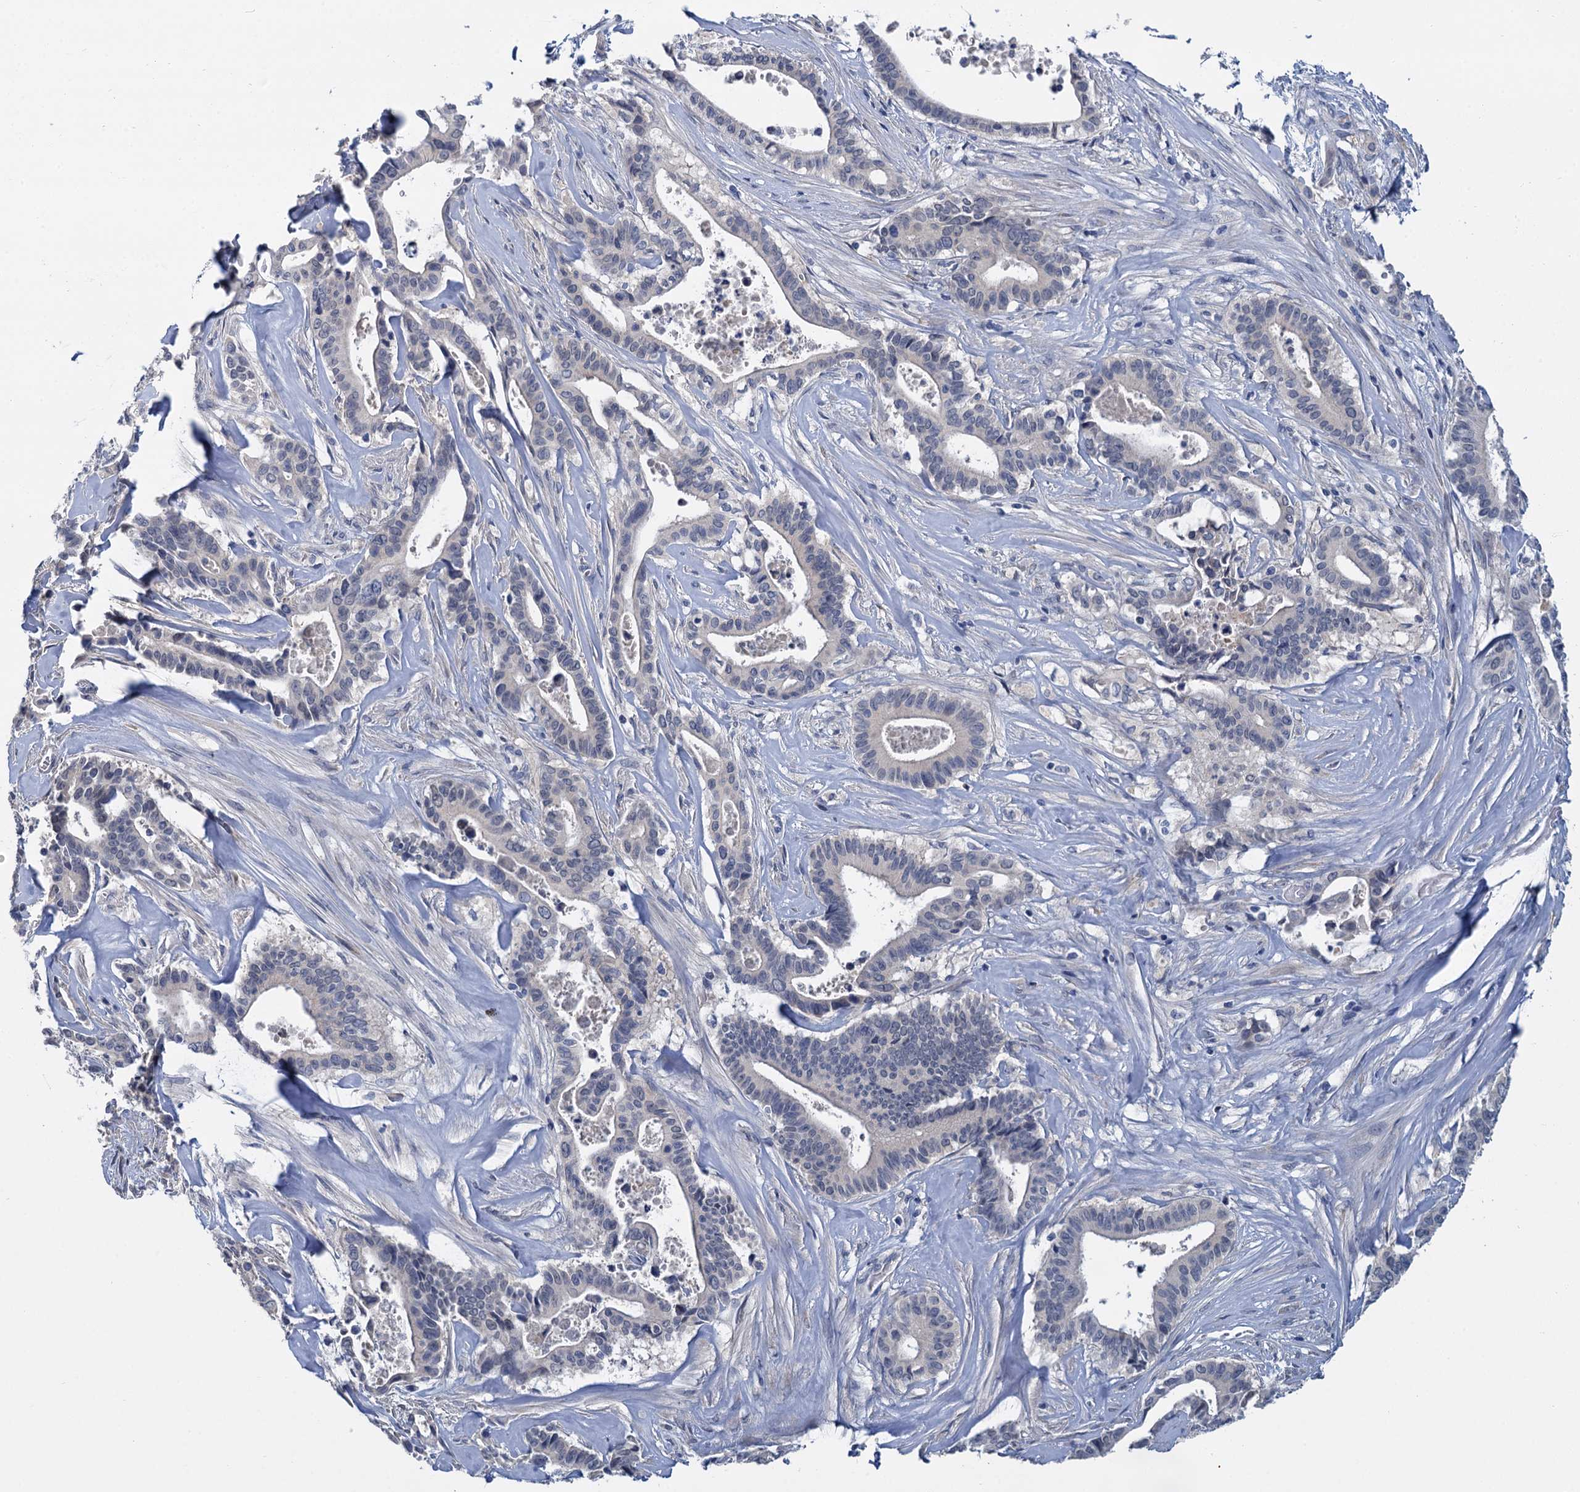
{"staining": {"intensity": "negative", "quantity": "none", "location": "none"}, "tissue": "pancreatic cancer", "cell_type": "Tumor cells", "image_type": "cancer", "snomed": [{"axis": "morphology", "description": "Adenocarcinoma, NOS"}, {"axis": "topography", "description": "Pancreas"}], "caption": "This is an immunohistochemistry (IHC) micrograph of adenocarcinoma (pancreatic). There is no staining in tumor cells.", "gene": "ANKRD42", "patient": {"sex": "female", "age": 77}}